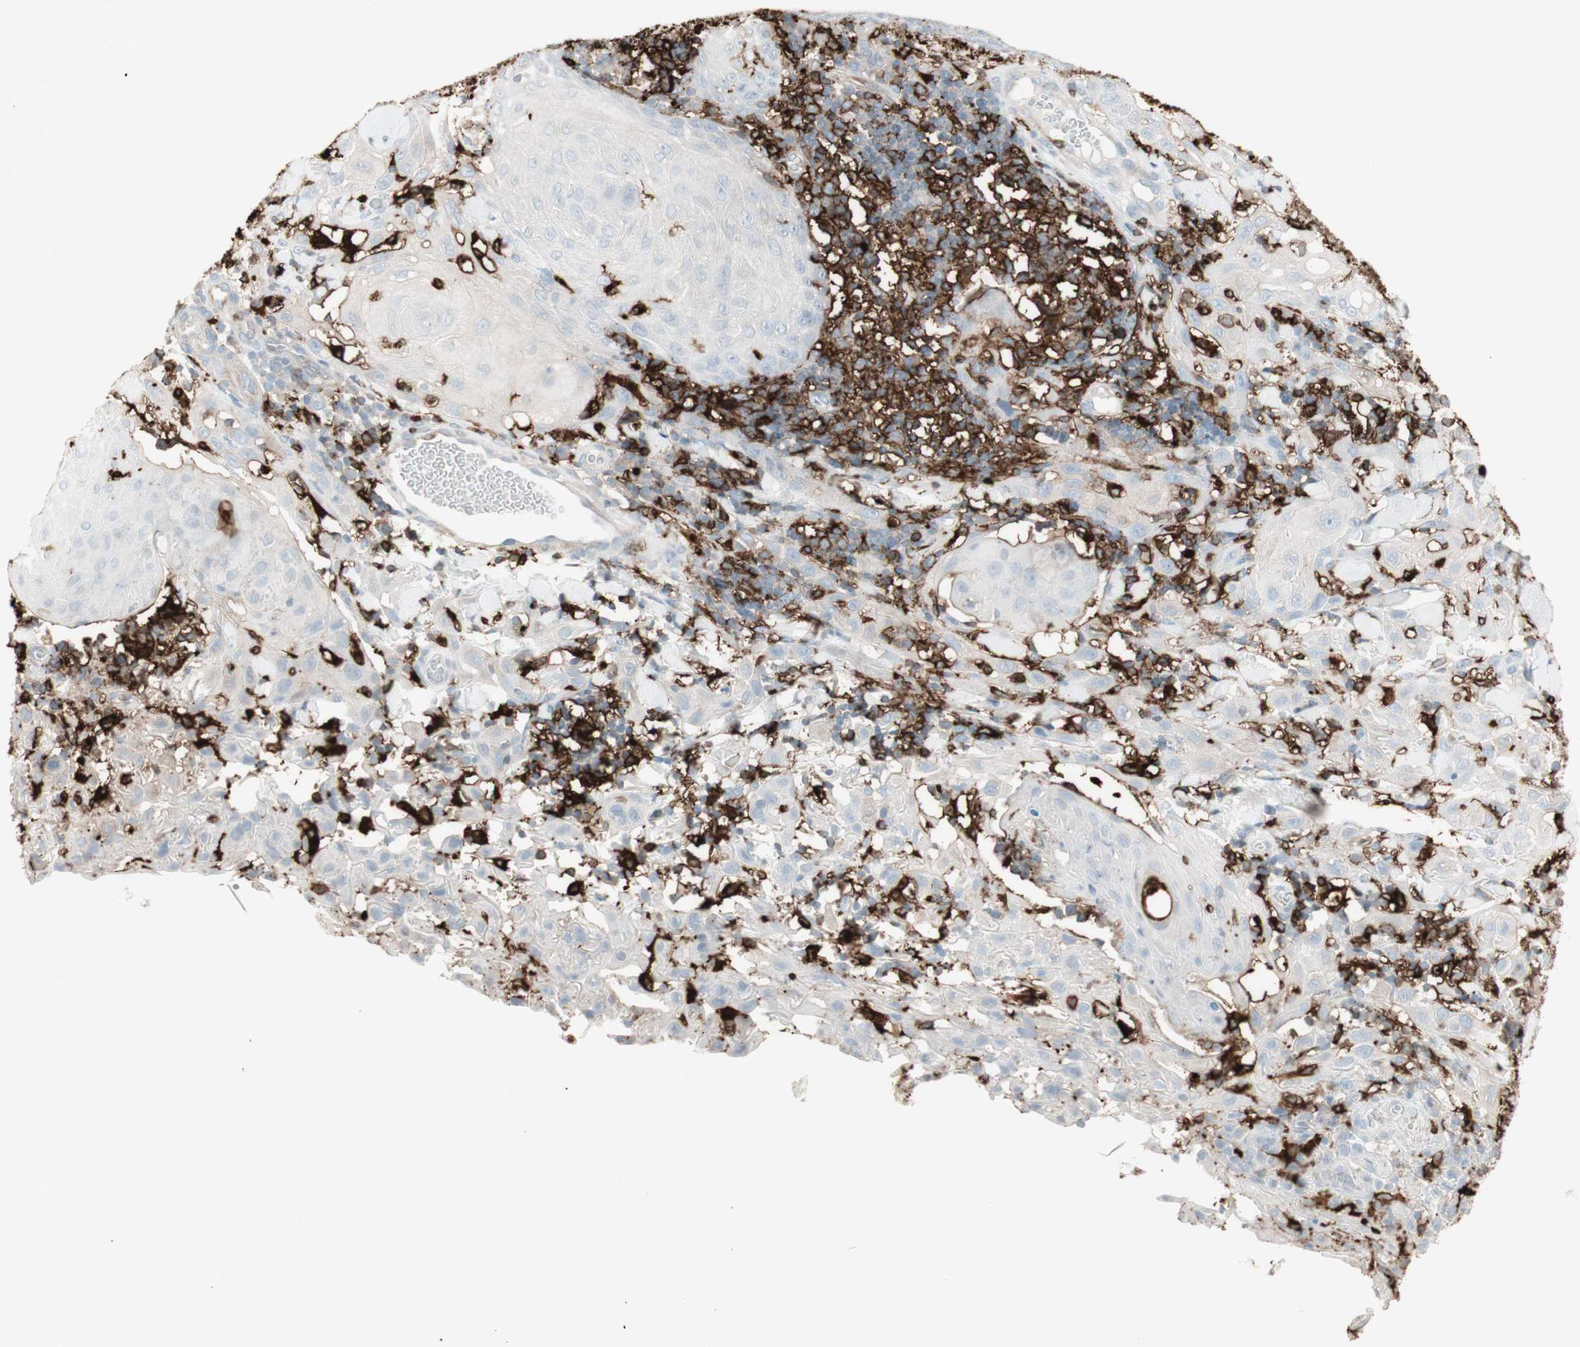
{"staining": {"intensity": "negative", "quantity": "none", "location": "none"}, "tissue": "skin cancer", "cell_type": "Tumor cells", "image_type": "cancer", "snomed": [{"axis": "morphology", "description": "Squamous cell carcinoma, NOS"}, {"axis": "topography", "description": "Skin"}], "caption": "Skin squamous cell carcinoma stained for a protein using IHC shows no positivity tumor cells.", "gene": "HLA-DPB1", "patient": {"sex": "male", "age": 24}}